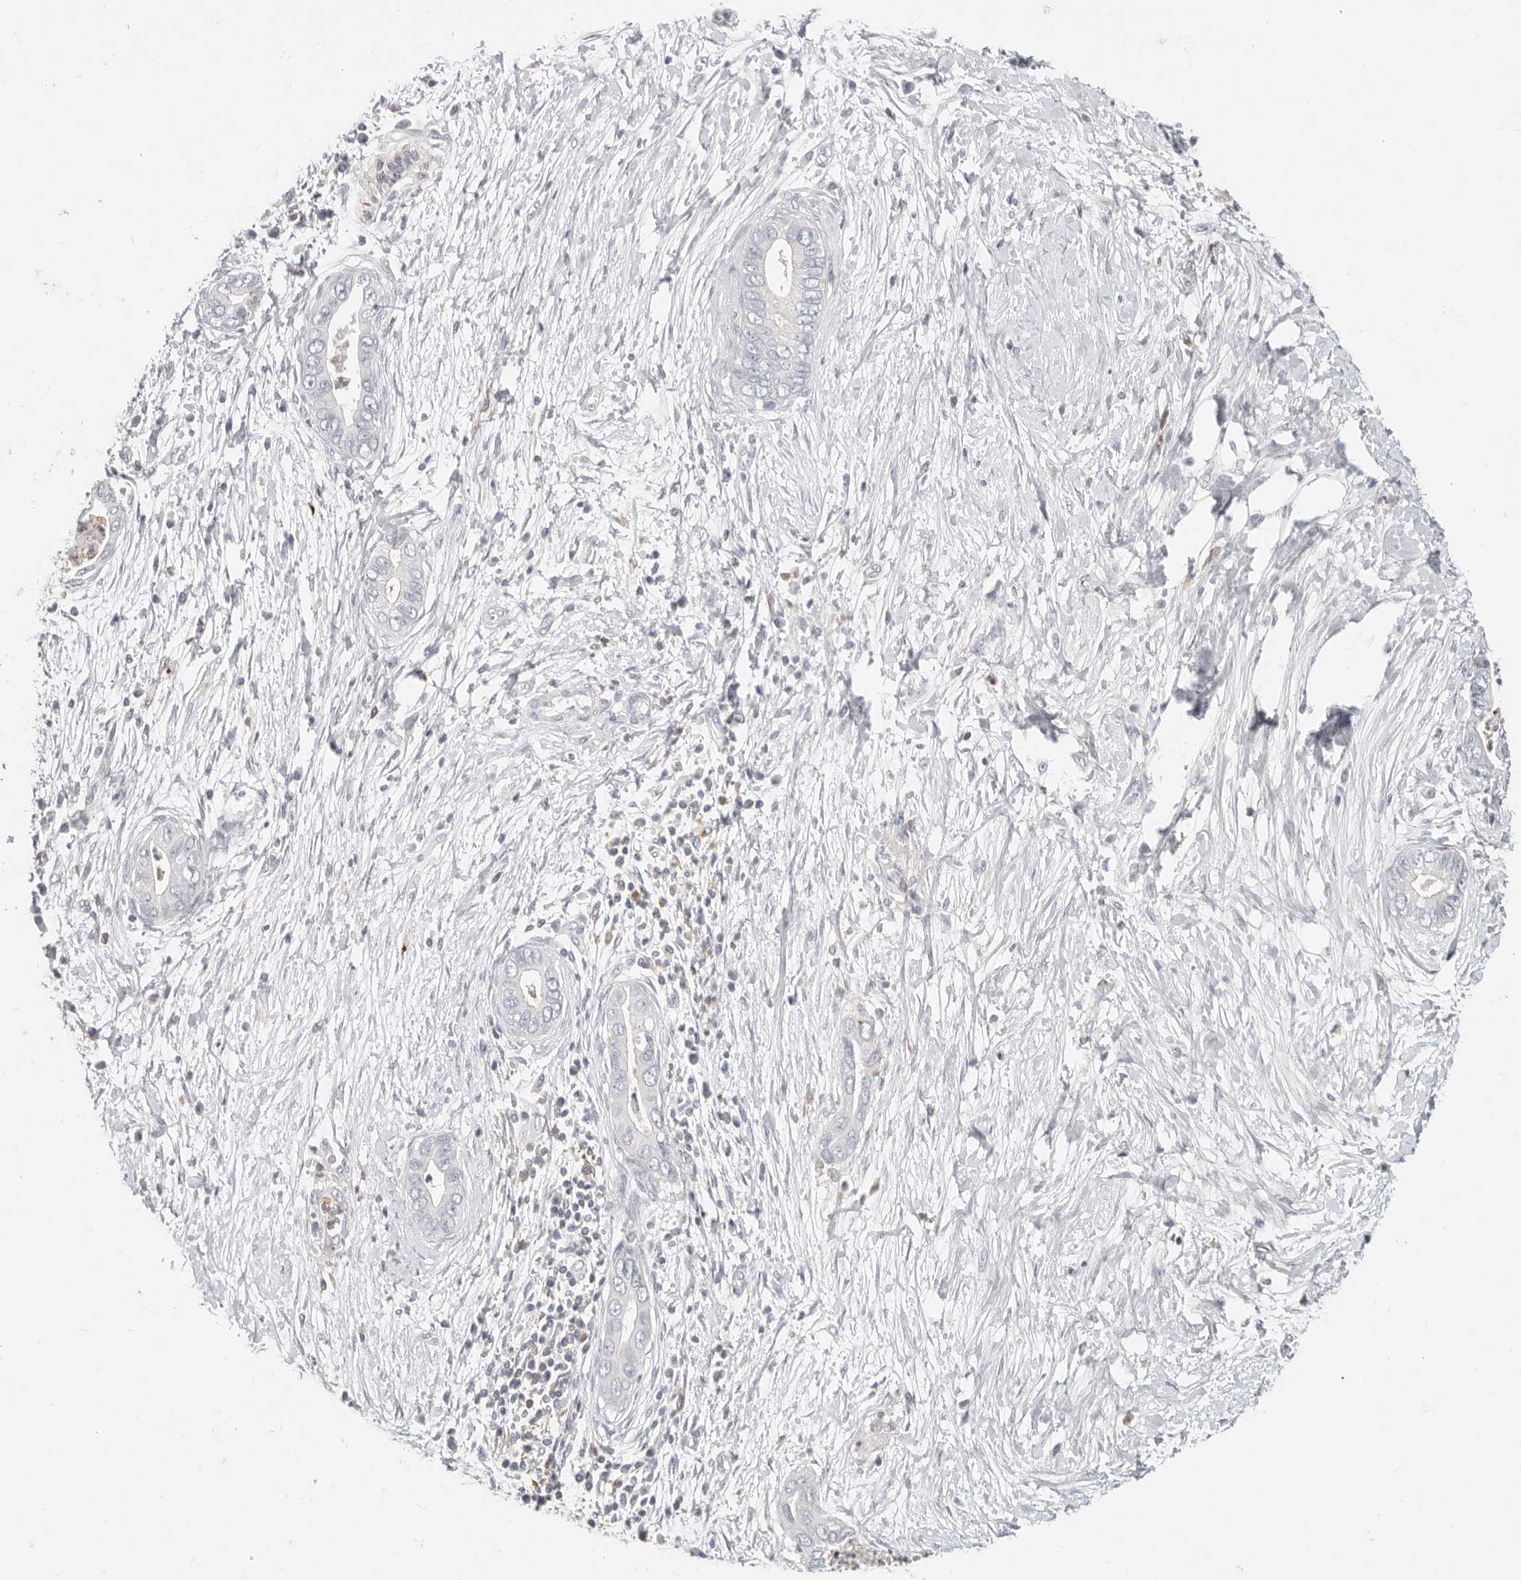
{"staining": {"intensity": "negative", "quantity": "none", "location": "none"}, "tissue": "pancreatic cancer", "cell_type": "Tumor cells", "image_type": "cancer", "snomed": [{"axis": "morphology", "description": "Adenocarcinoma, NOS"}, {"axis": "topography", "description": "Pancreas"}], "caption": "Immunohistochemical staining of human pancreatic cancer (adenocarcinoma) reveals no significant staining in tumor cells.", "gene": "TMEM63B", "patient": {"sex": "male", "age": 75}}